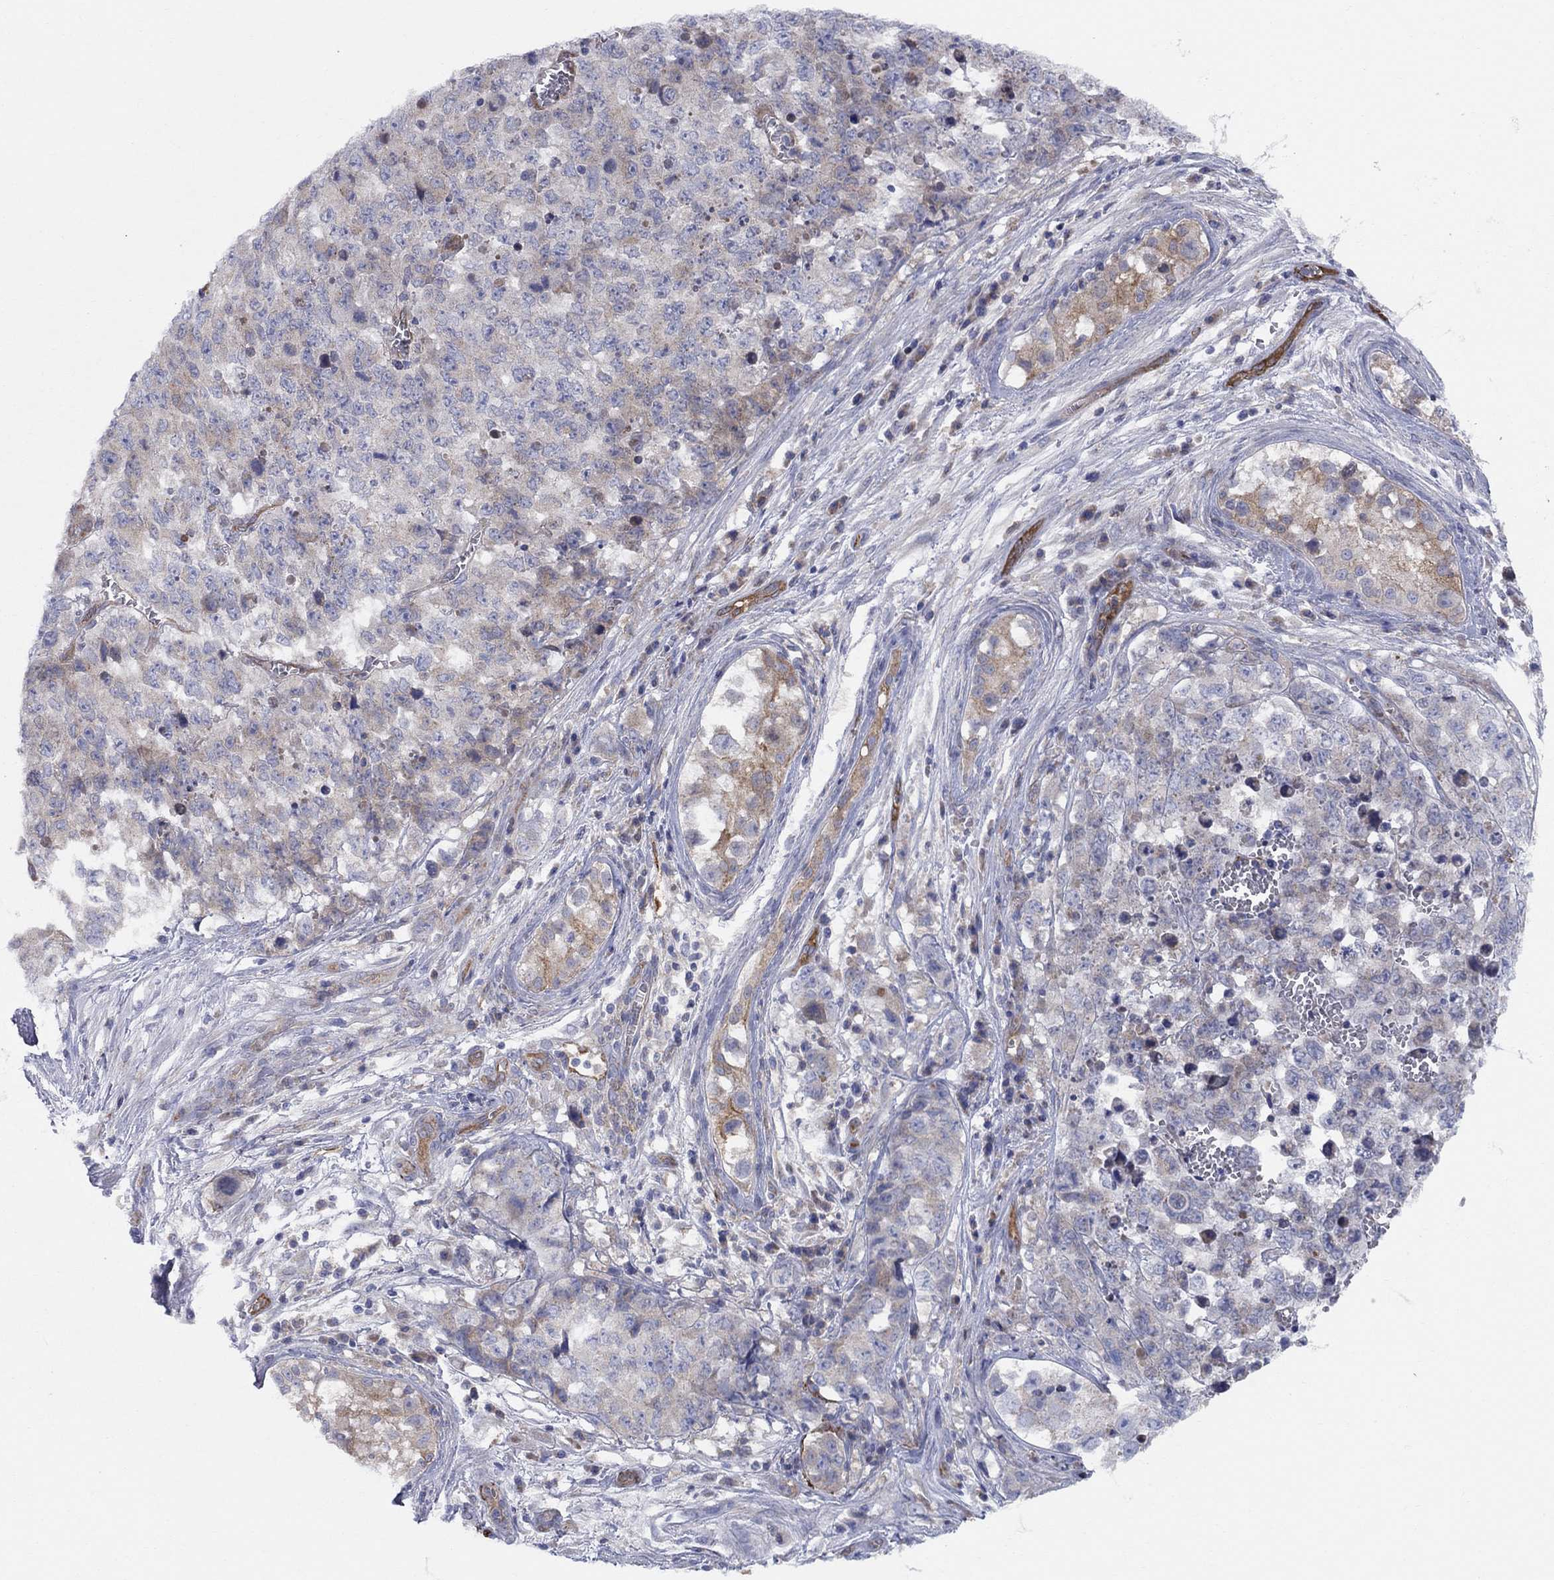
{"staining": {"intensity": "weak", "quantity": "<25%", "location": "cytoplasmic/membranous"}, "tissue": "testis cancer", "cell_type": "Tumor cells", "image_type": "cancer", "snomed": [{"axis": "morphology", "description": "Carcinoma, Embryonal, NOS"}, {"axis": "topography", "description": "Testis"}], "caption": "Immunohistochemistry (IHC) of human embryonal carcinoma (testis) shows no staining in tumor cells. (Immunohistochemistry, brightfield microscopy, high magnification).", "gene": "EMP2", "patient": {"sex": "male", "age": 23}}